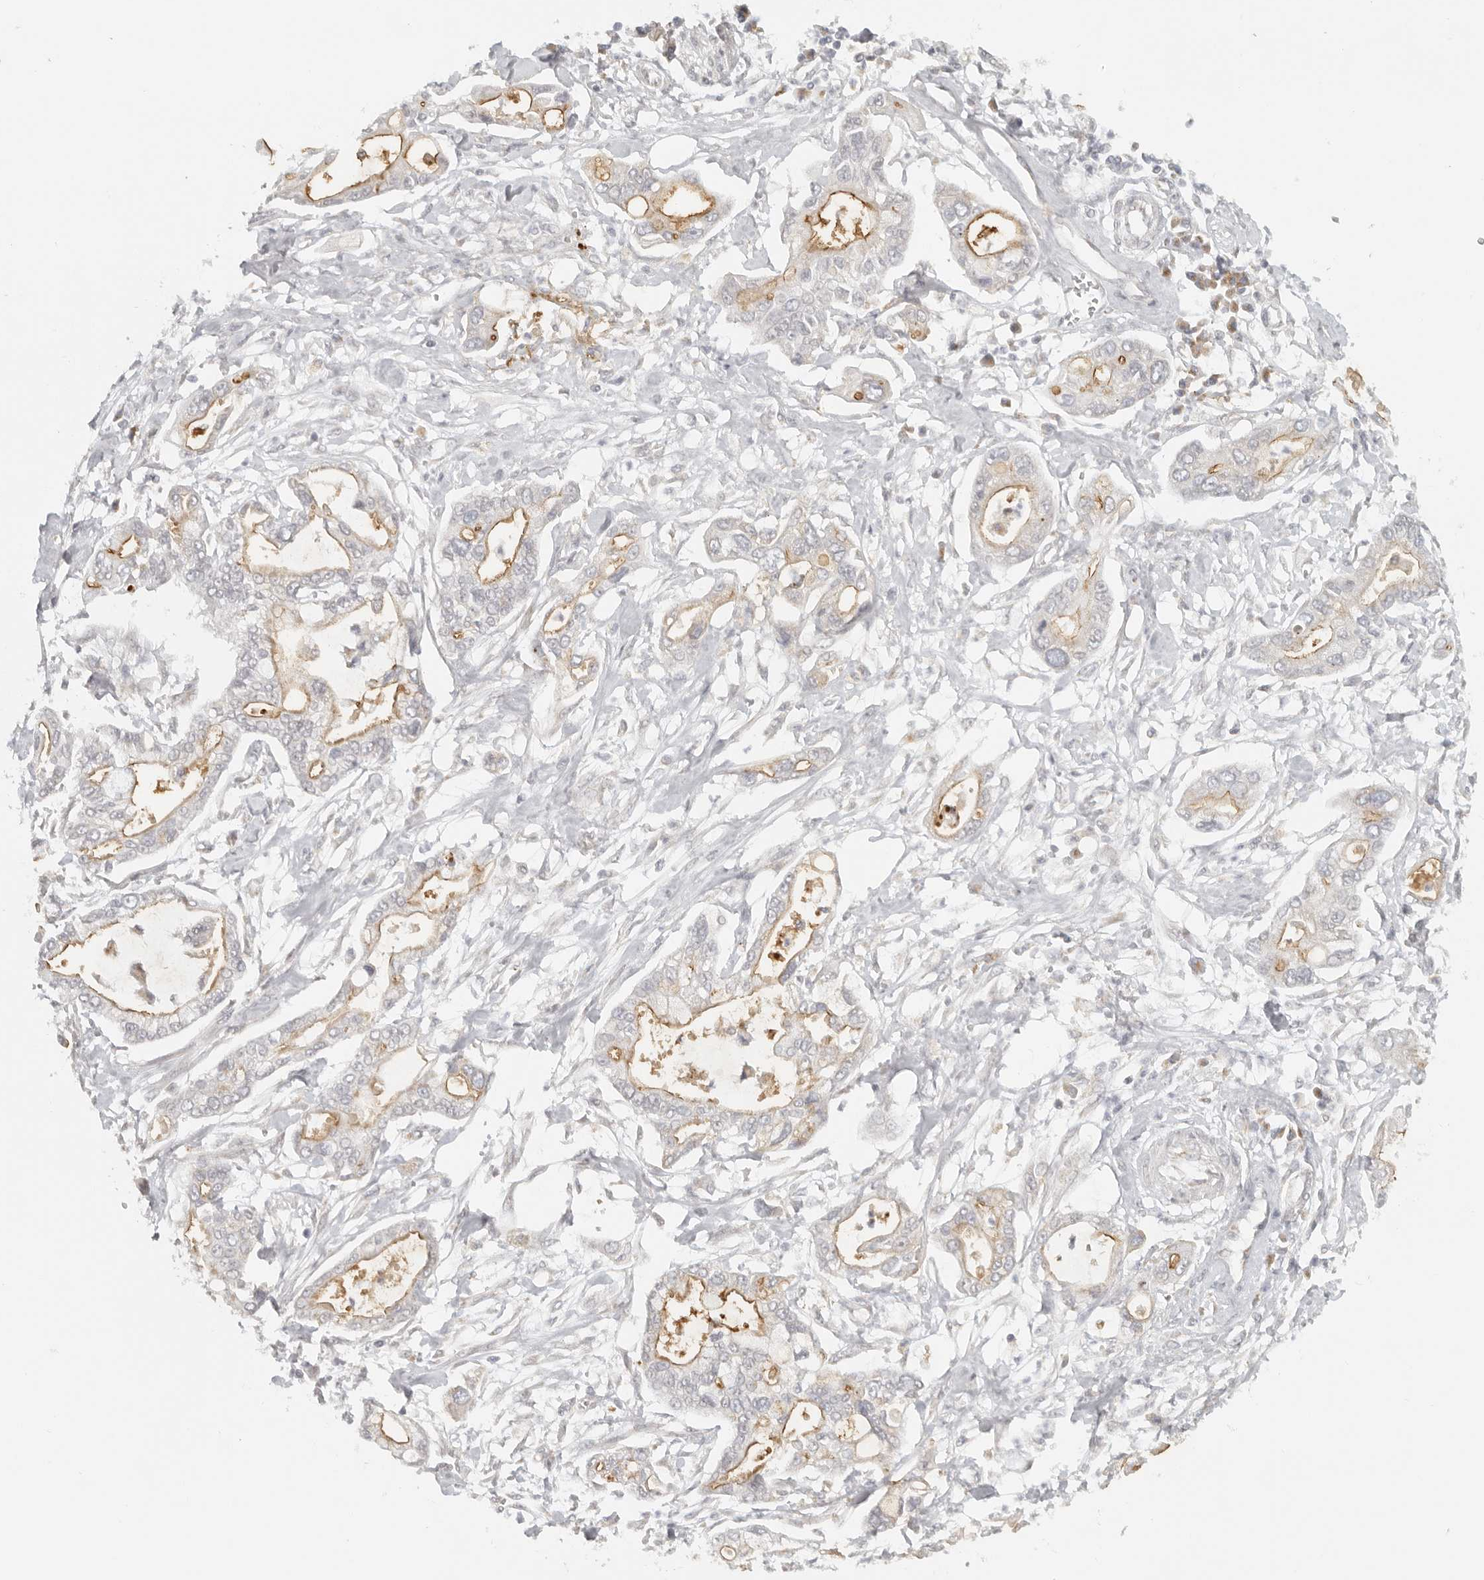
{"staining": {"intensity": "moderate", "quantity": "25%-75%", "location": "cytoplasmic/membranous"}, "tissue": "pancreatic cancer", "cell_type": "Tumor cells", "image_type": "cancer", "snomed": [{"axis": "morphology", "description": "Adenocarcinoma, NOS"}, {"axis": "topography", "description": "Pancreas"}], "caption": "An image of pancreatic cancer stained for a protein demonstrates moderate cytoplasmic/membranous brown staining in tumor cells.", "gene": "KDF1", "patient": {"sex": "male", "age": 68}}